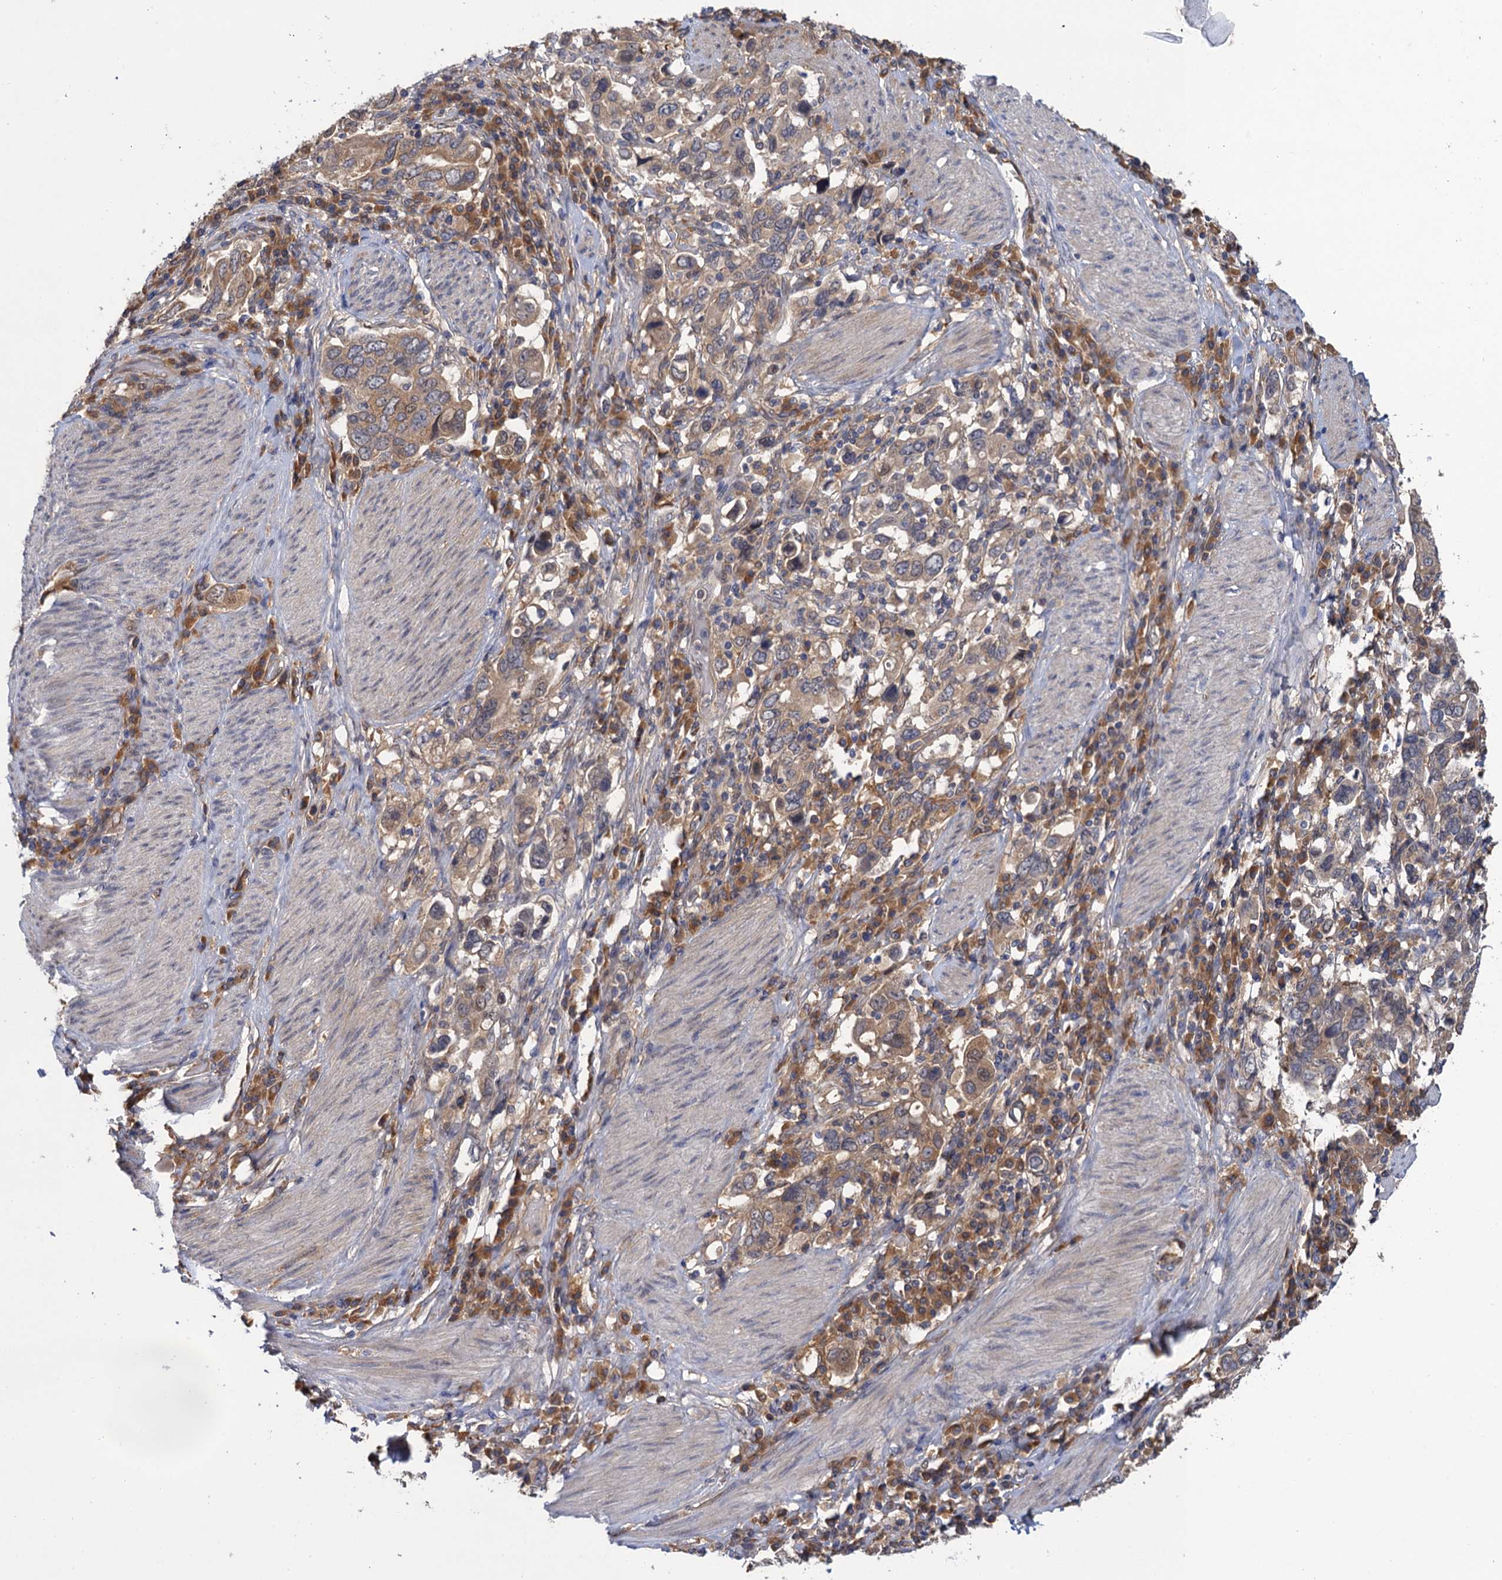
{"staining": {"intensity": "moderate", "quantity": "25%-75%", "location": "cytoplasmic/membranous"}, "tissue": "stomach cancer", "cell_type": "Tumor cells", "image_type": "cancer", "snomed": [{"axis": "morphology", "description": "Adenocarcinoma, NOS"}, {"axis": "topography", "description": "Stomach, upper"}], "caption": "DAB (3,3'-diaminobenzidine) immunohistochemical staining of stomach adenocarcinoma exhibits moderate cytoplasmic/membranous protein positivity in about 25%-75% of tumor cells.", "gene": "NEK8", "patient": {"sex": "male", "age": 62}}